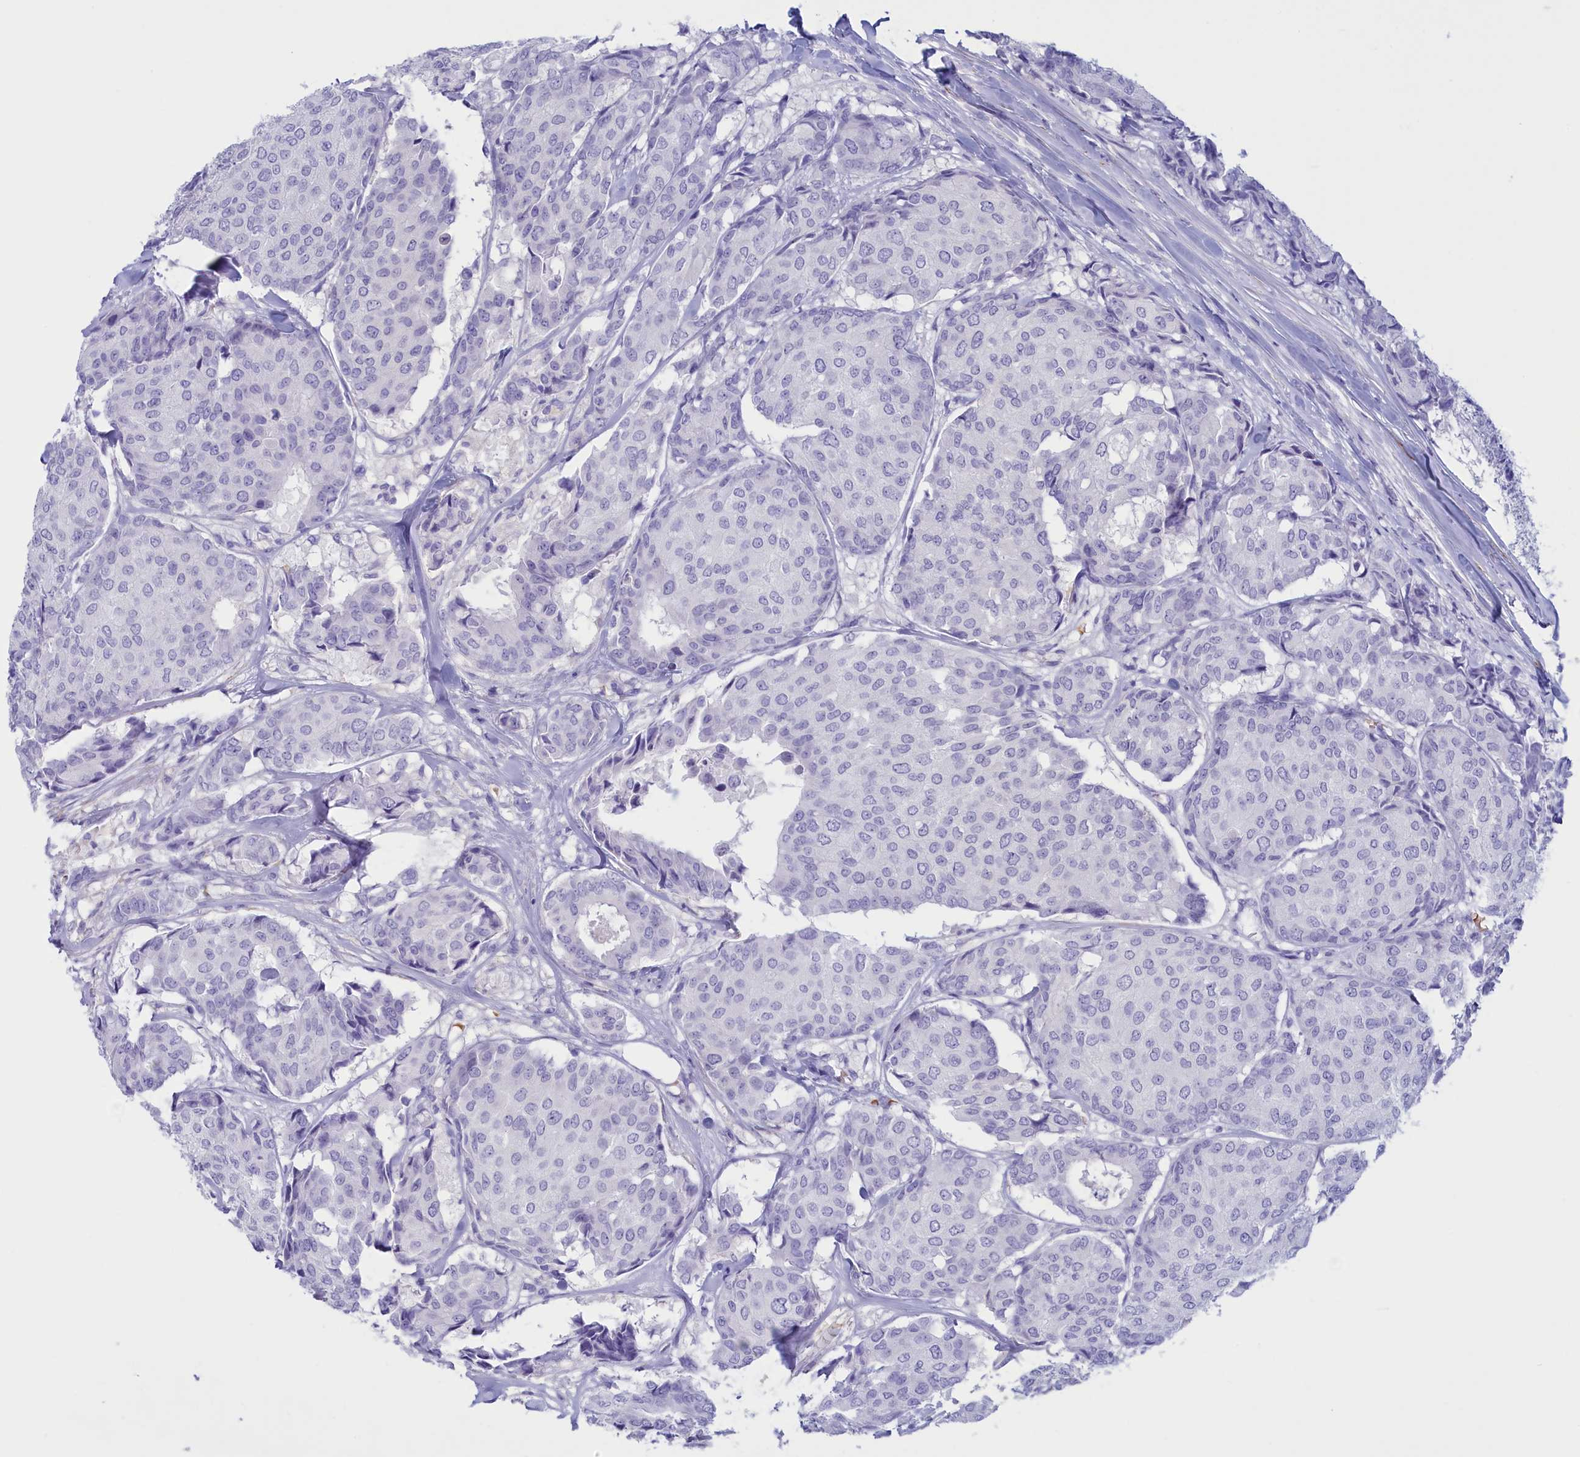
{"staining": {"intensity": "negative", "quantity": "none", "location": "none"}, "tissue": "breast cancer", "cell_type": "Tumor cells", "image_type": "cancer", "snomed": [{"axis": "morphology", "description": "Duct carcinoma"}, {"axis": "topography", "description": "Breast"}], "caption": "An image of human breast invasive ductal carcinoma is negative for staining in tumor cells.", "gene": "GAPDHS", "patient": {"sex": "female", "age": 75}}